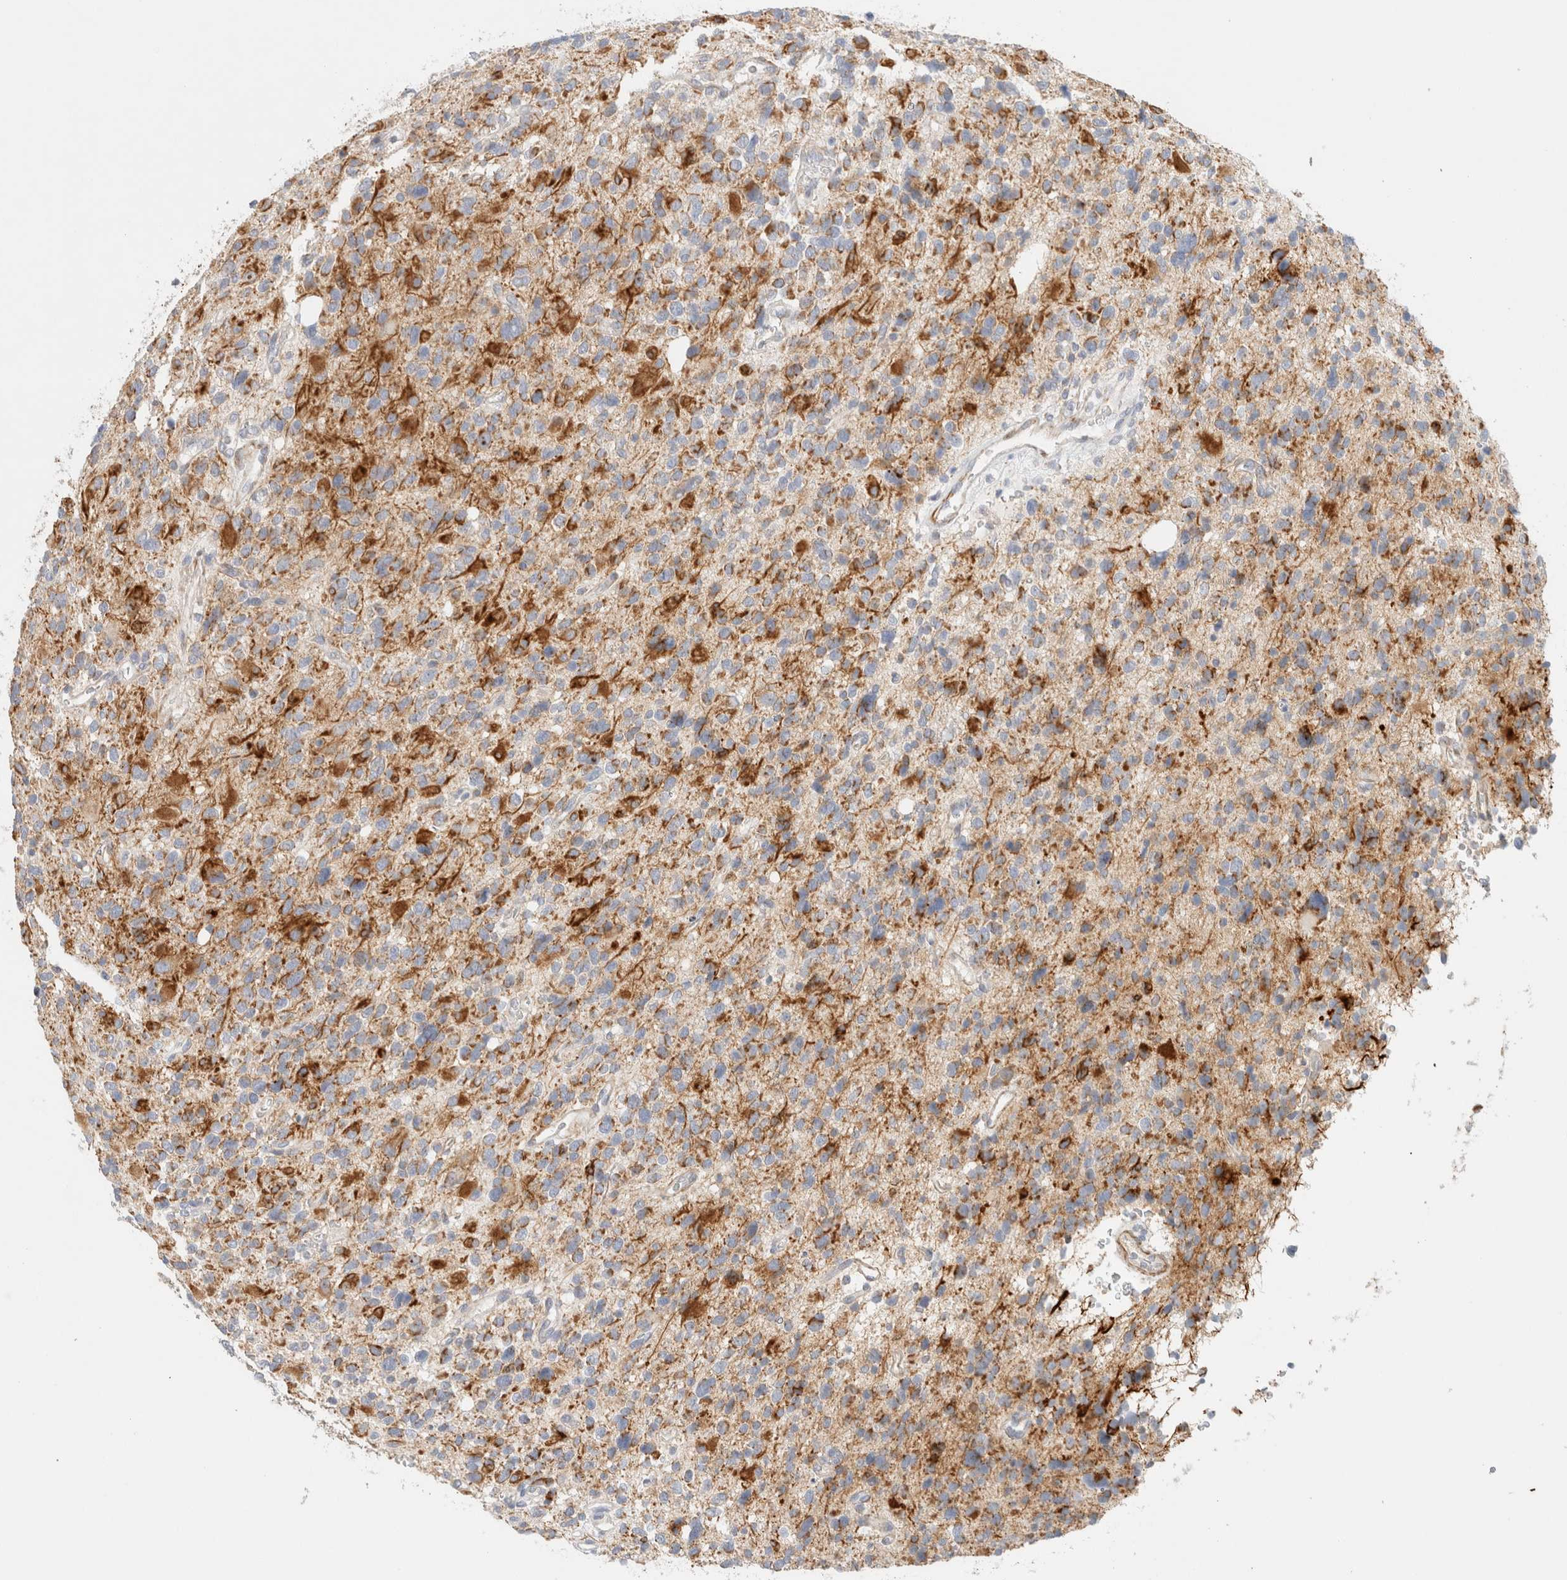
{"staining": {"intensity": "strong", "quantity": "25%-75%", "location": "cytoplasmic/membranous"}, "tissue": "glioma", "cell_type": "Tumor cells", "image_type": "cancer", "snomed": [{"axis": "morphology", "description": "Glioma, malignant, High grade"}, {"axis": "topography", "description": "Brain"}], "caption": "There is high levels of strong cytoplasmic/membranous expression in tumor cells of malignant high-grade glioma, as demonstrated by immunohistochemical staining (brown color).", "gene": "MRM3", "patient": {"sex": "male", "age": 48}}